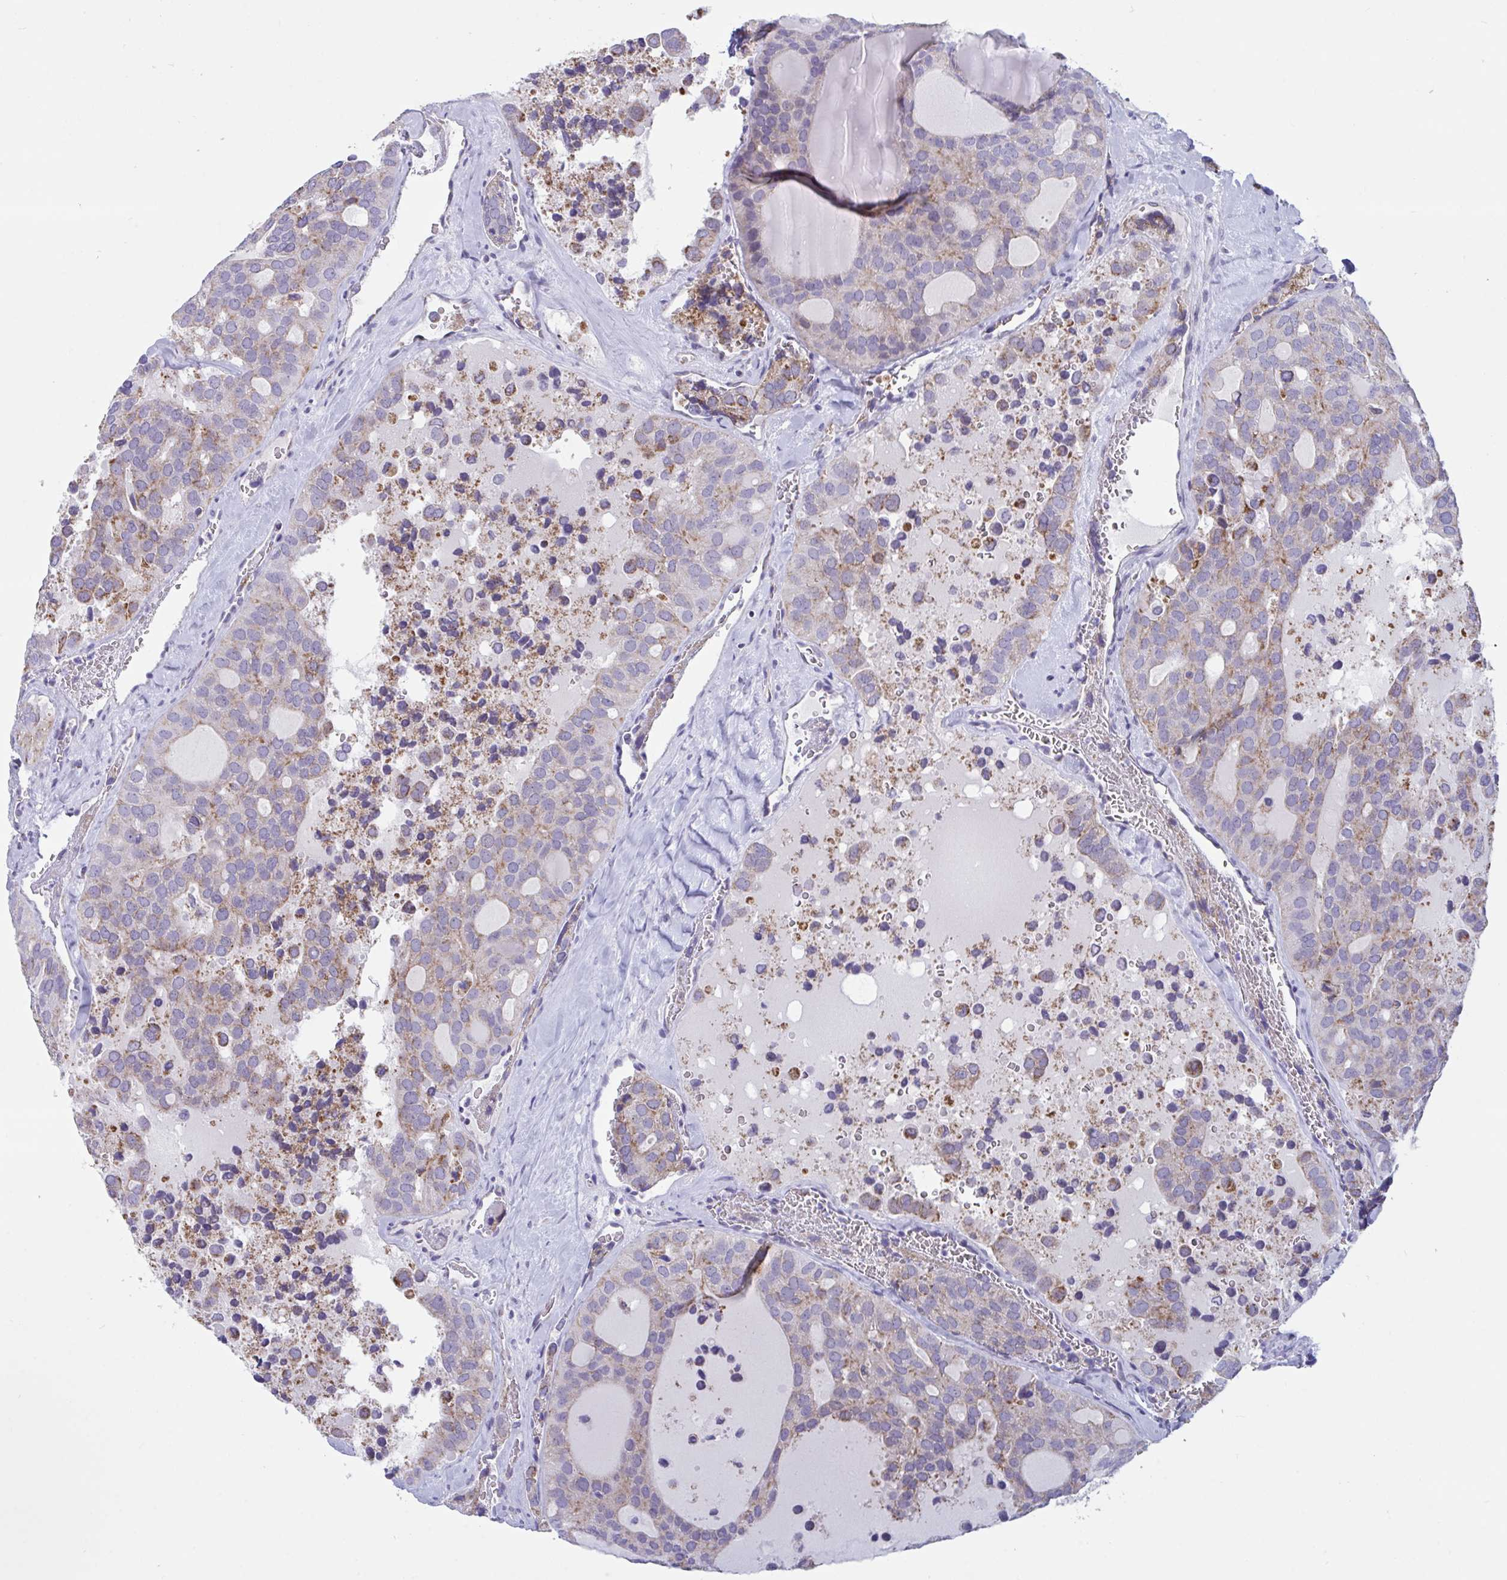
{"staining": {"intensity": "moderate", "quantity": "25%-75%", "location": "cytoplasmic/membranous"}, "tissue": "thyroid cancer", "cell_type": "Tumor cells", "image_type": "cancer", "snomed": [{"axis": "morphology", "description": "Follicular adenoma carcinoma, NOS"}, {"axis": "topography", "description": "Thyroid gland"}], "caption": "A photomicrograph of thyroid follicular adenoma carcinoma stained for a protein exhibits moderate cytoplasmic/membranous brown staining in tumor cells.", "gene": "BCAT2", "patient": {"sex": "male", "age": 75}}